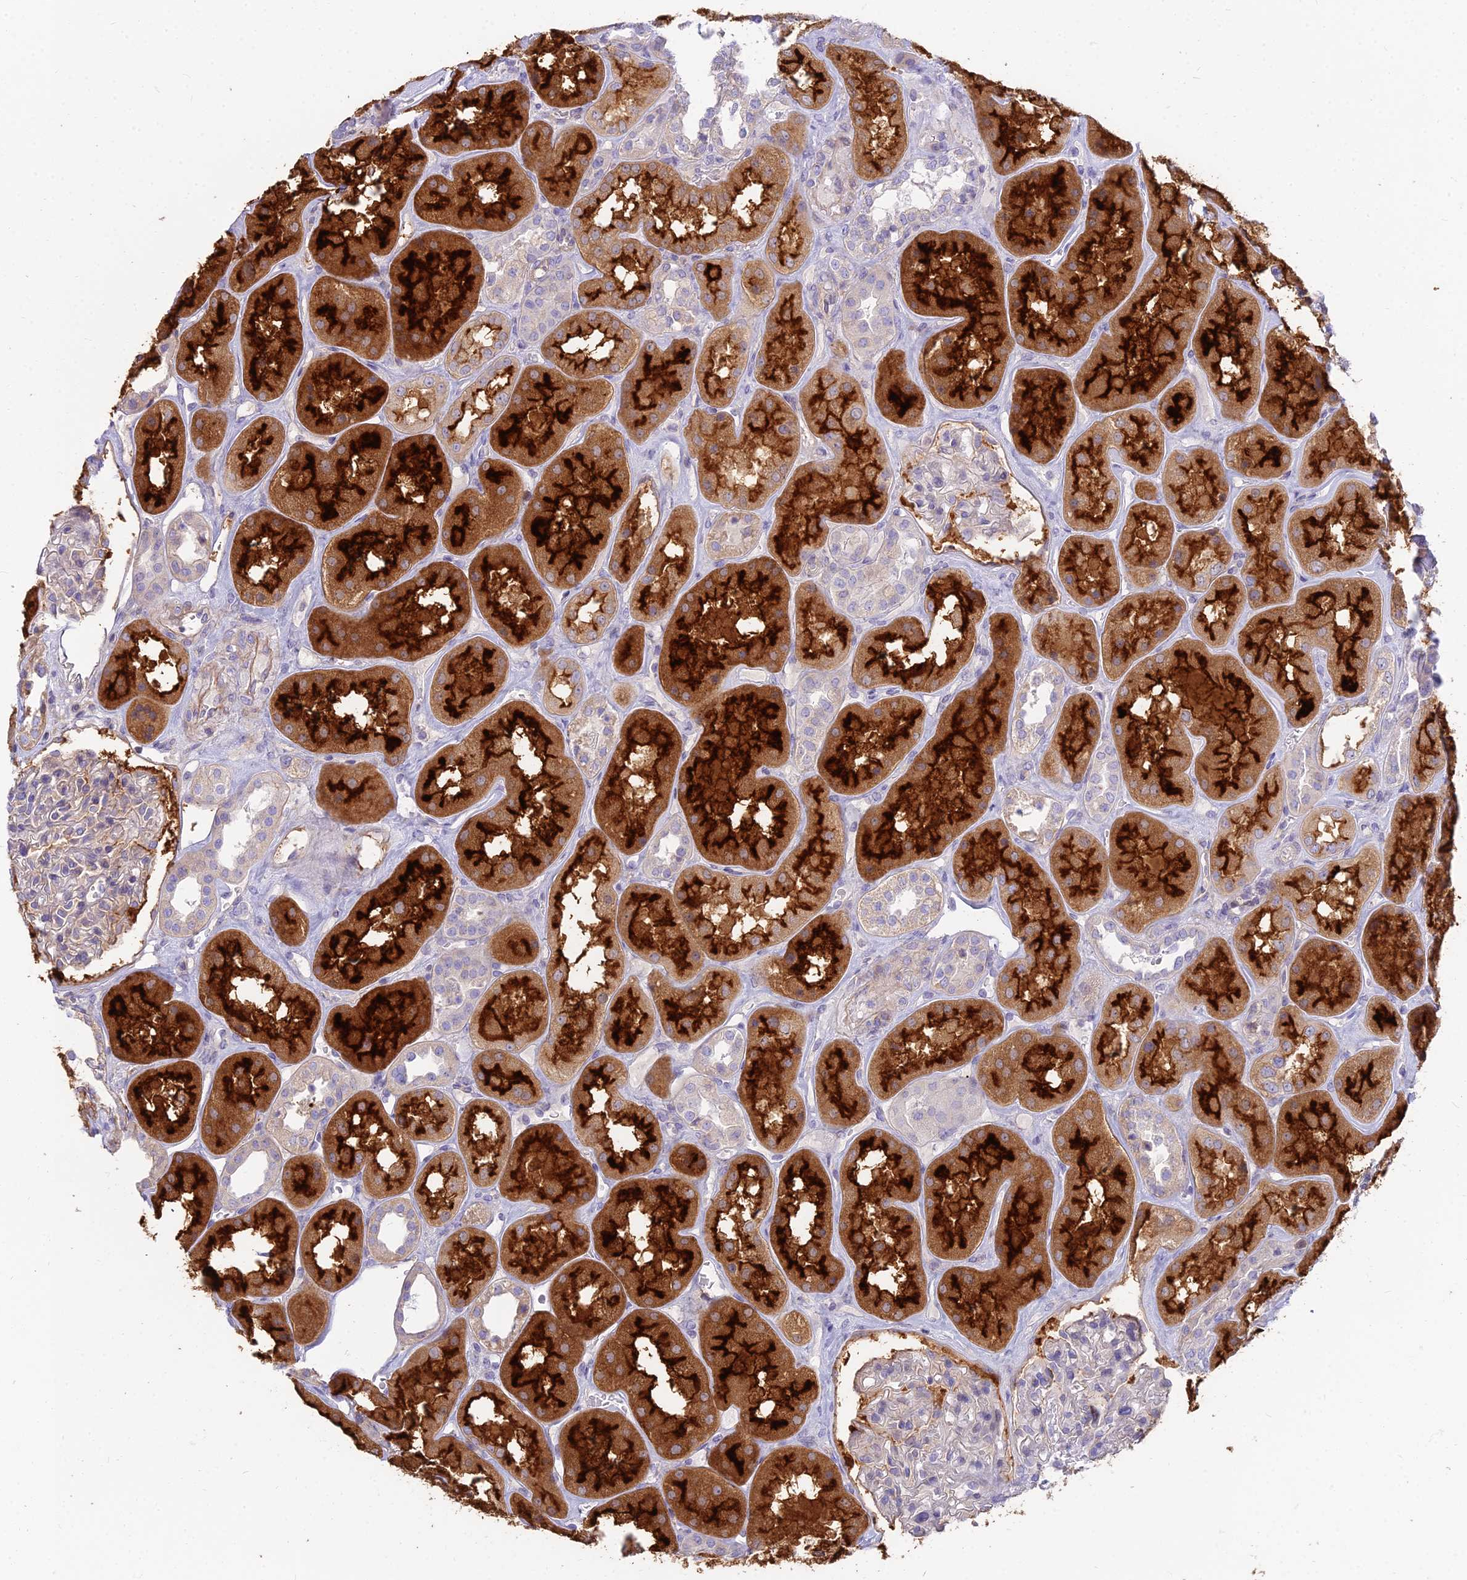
{"staining": {"intensity": "negative", "quantity": "none", "location": "none"}, "tissue": "kidney", "cell_type": "Cells in glomeruli", "image_type": "normal", "snomed": [{"axis": "morphology", "description": "Normal tissue, NOS"}, {"axis": "topography", "description": "Kidney"}], "caption": "DAB (3,3'-diaminobenzidine) immunohistochemical staining of normal kidney shows no significant staining in cells in glomeruli.", "gene": "SMIM24", "patient": {"sex": "male", "age": 70}}